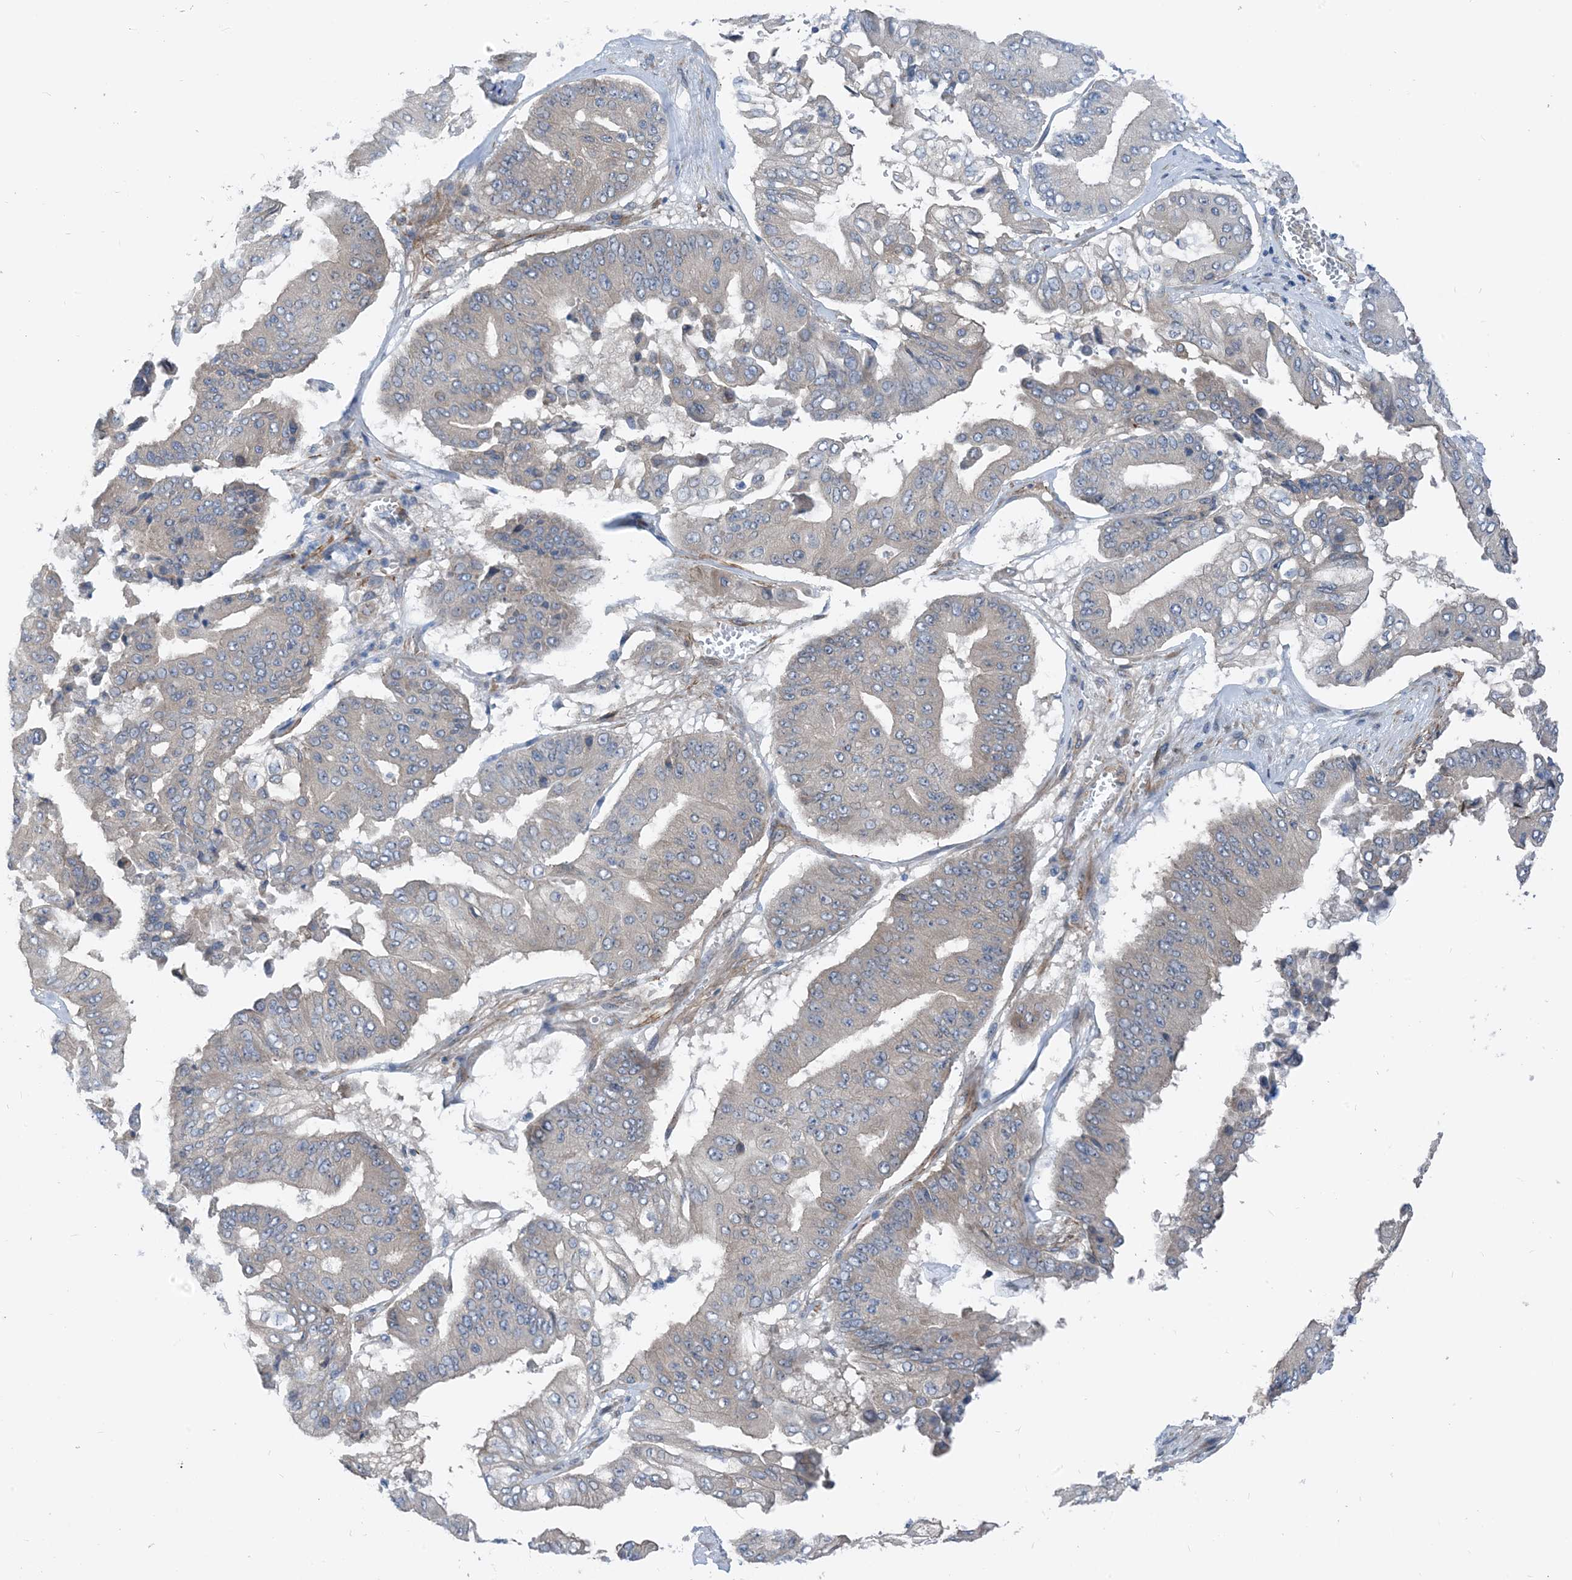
{"staining": {"intensity": "moderate", "quantity": "<25%", "location": "cytoplasmic/membranous"}, "tissue": "pancreatic cancer", "cell_type": "Tumor cells", "image_type": "cancer", "snomed": [{"axis": "morphology", "description": "Adenocarcinoma, NOS"}, {"axis": "topography", "description": "Pancreas"}], "caption": "Human pancreatic cancer stained for a protein (brown) shows moderate cytoplasmic/membranous positive expression in approximately <25% of tumor cells.", "gene": "PLEKHA3", "patient": {"sex": "female", "age": 77}}